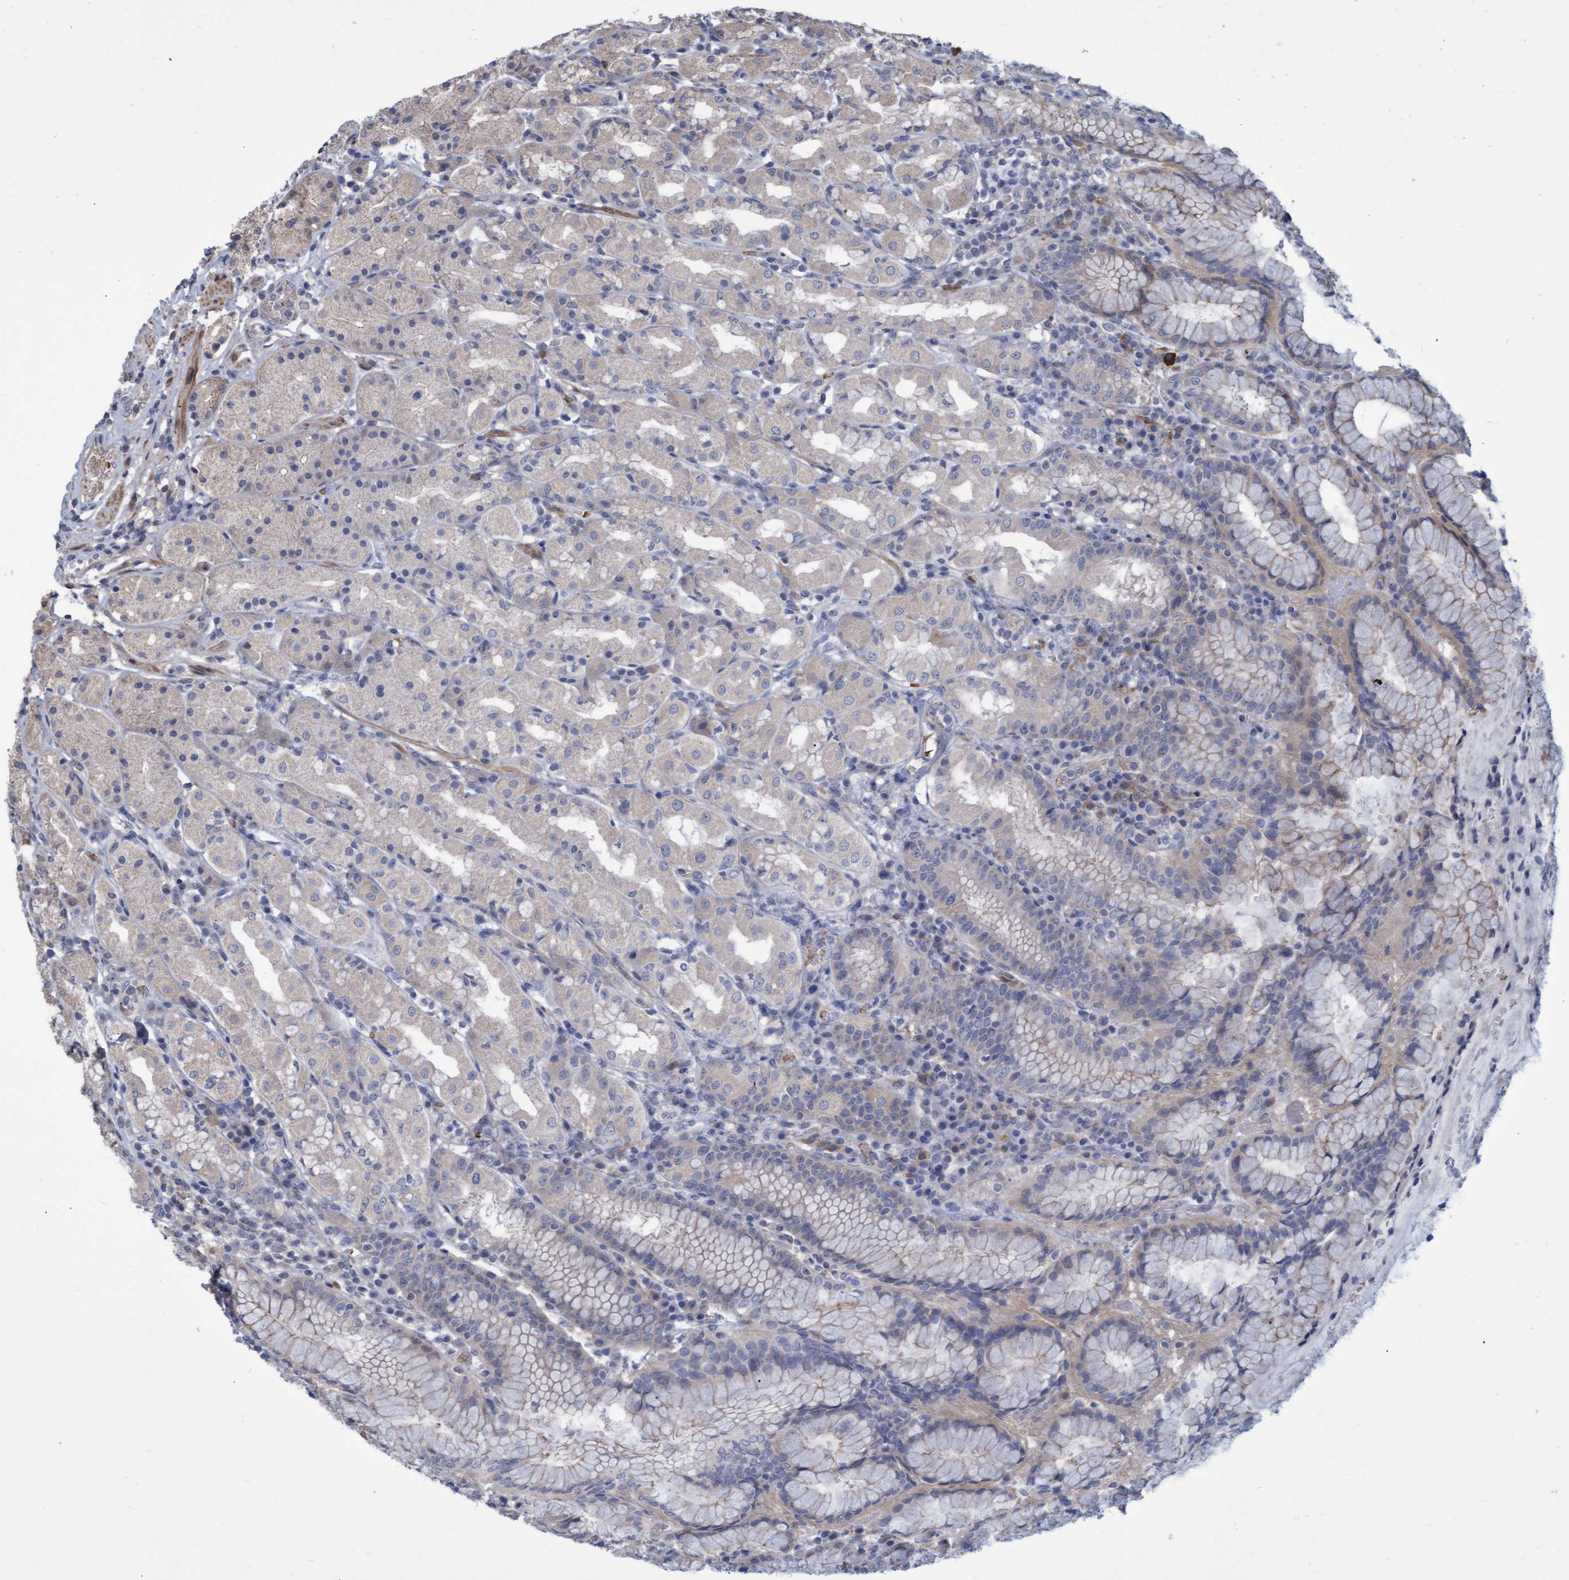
{"staining": {"intensity": "negative", "quantity": "none", "location": "none"}, "tissue": "stomach", "cell_type": "Glandular cells", "image_type": "normal", "snomed": [{"axis": "morphology", "description": "Normal tissue, NOS"}, {"axis": "topography", "description": "Stomach, lower"}], "caption": "Immunohistochemical staining of unremarkable human stomach shows no significant expression in glandular cells. (Brightfield microscopy of DAB immunohistochemistry at high magnification).", "gene": "NAA15", "patient": {"sex": "female", "age": 56}}